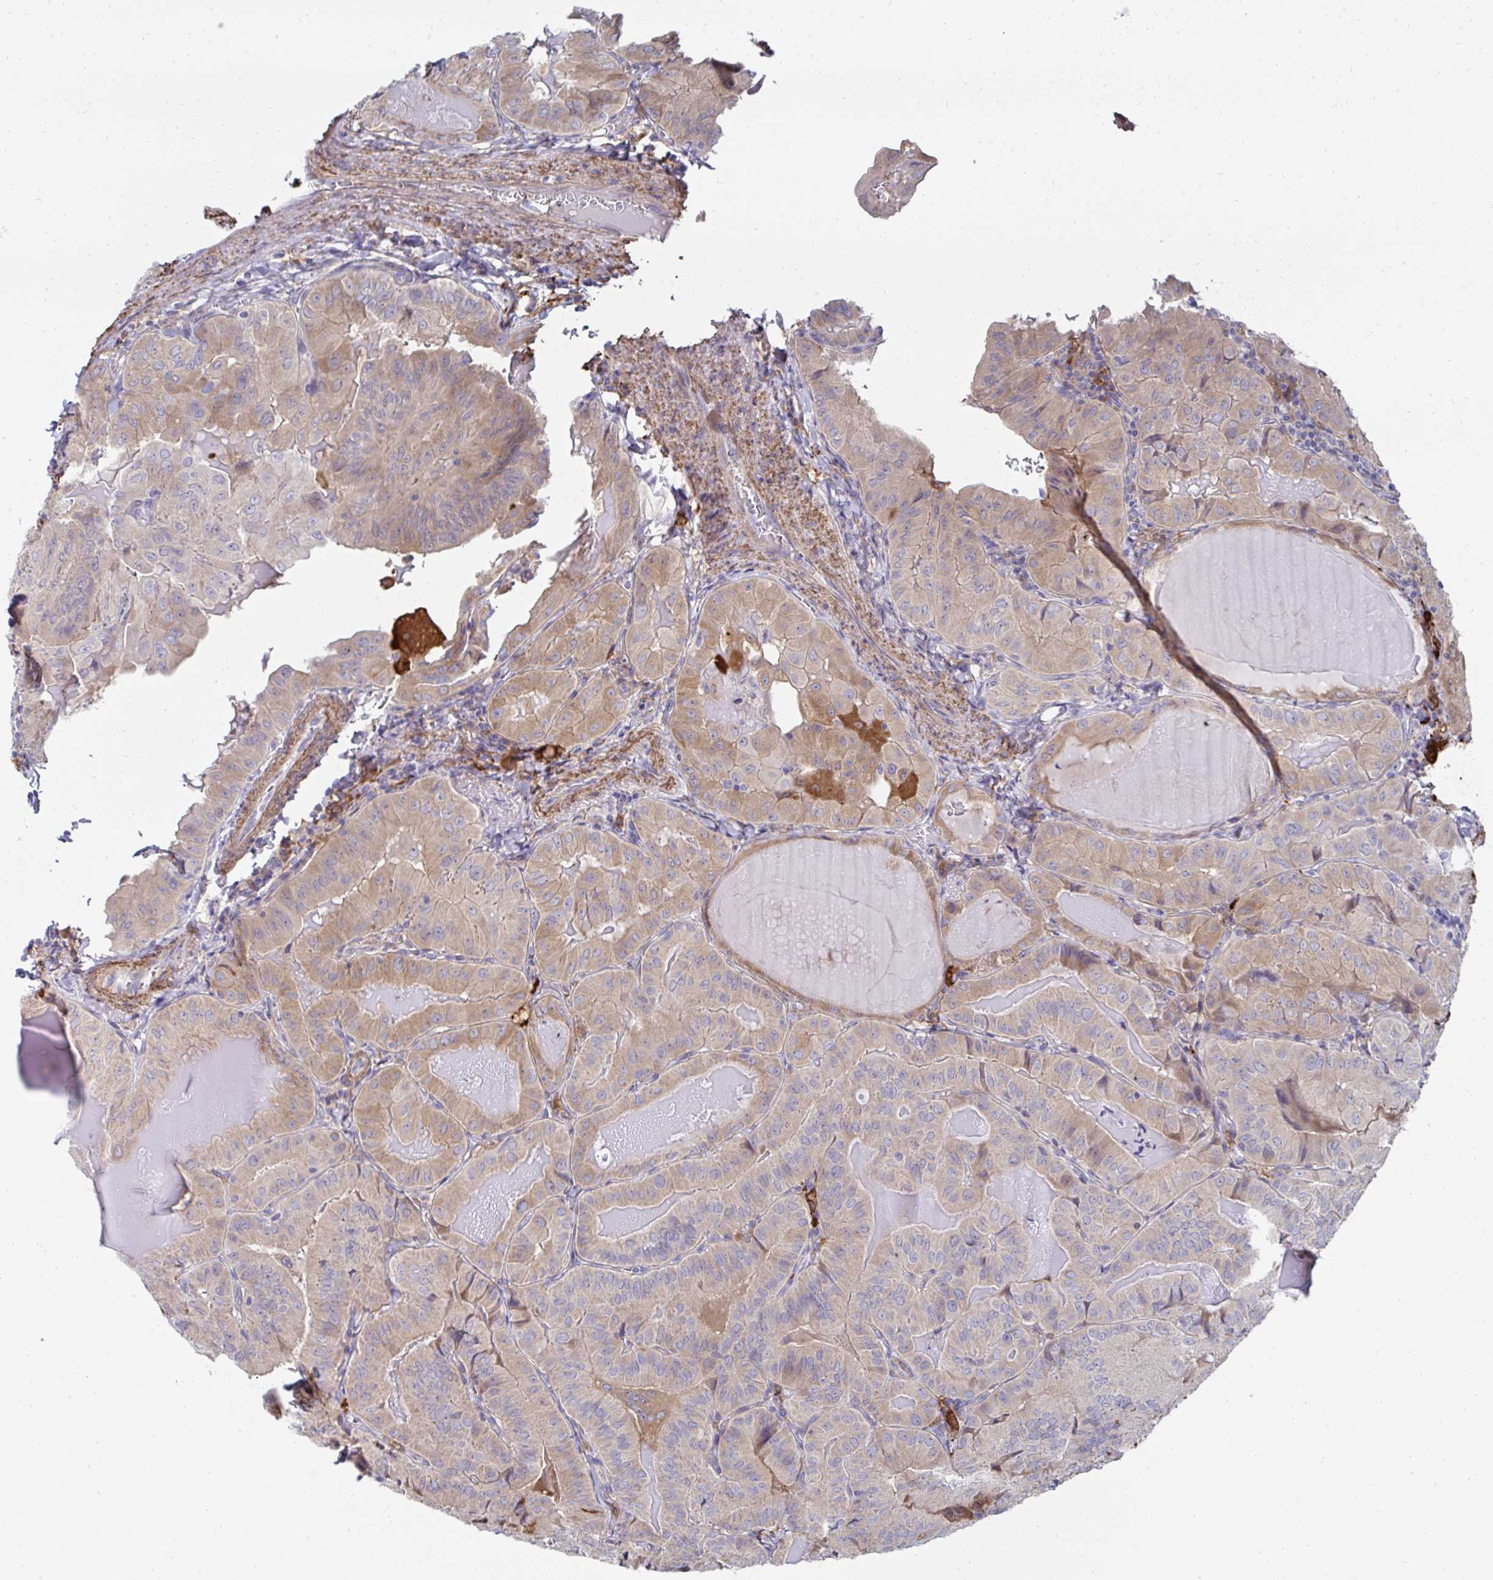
{"staining": {"intensity": "moderate", "quantity": "25%-75%", "location": "cytoplasmic/membranous"}, "tissue": "thyroid cancer", "cell_type": "Tumor cells", "image_type": "cancer", "snomed": [{"axis": "morphology", "description": "Papillary adenocarcinoma, NOS"}, {"axis": "topography", "description": "Thyroid gland"}], "caption": "This photomicrograph exhibits thyroid cancer stained with immunohistochemistry (IHC) to label a protein in brown. The cytoplasmic/membranous of tumor cells show moderate positivity for the protein. Nuclei are counter-stained blue.", "gene": "FBXL13", "patient": {"sex": "female", "age": 68}}